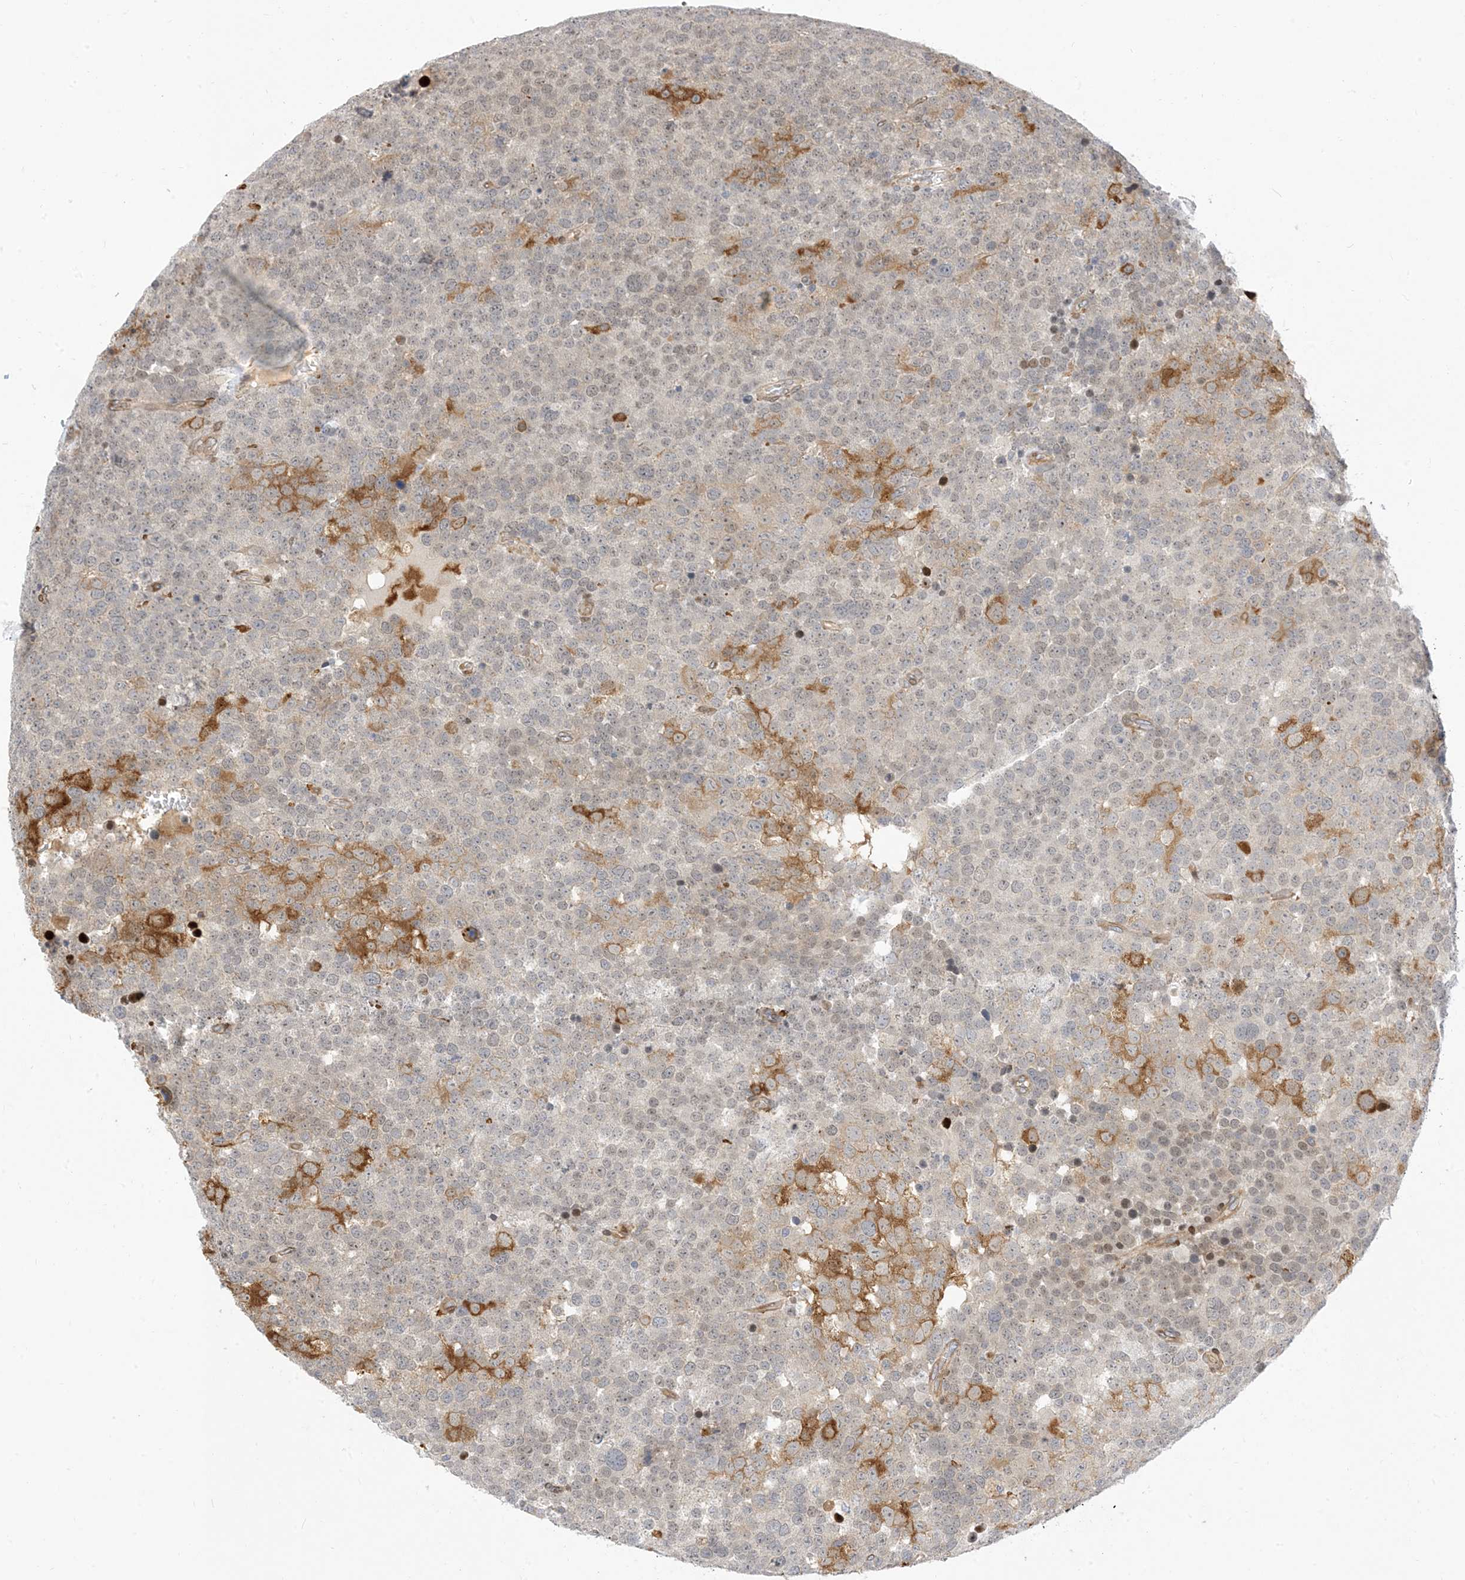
{"staining": {"intensity": "negative", "quantity": "none", "location": "none"}, "tissue": "testis cancer", "cell_type": "Tumor cells", "image_type": "cancer", "snomed": [{"axis": "morphology", "description": "Seminoma, NOS"}, {"axis": "topography", "description": "Testis"}], "caption": "A histopathology image of testis seminoma stained for a protein demonstrates no brown staining in tumor cells. (Brightfield microscopy of DAB (3,3'-diaminobenzidine) IHC at high magnification).", "gene": "TYSND1", "patient": {"sex": "male", "age": 71}}